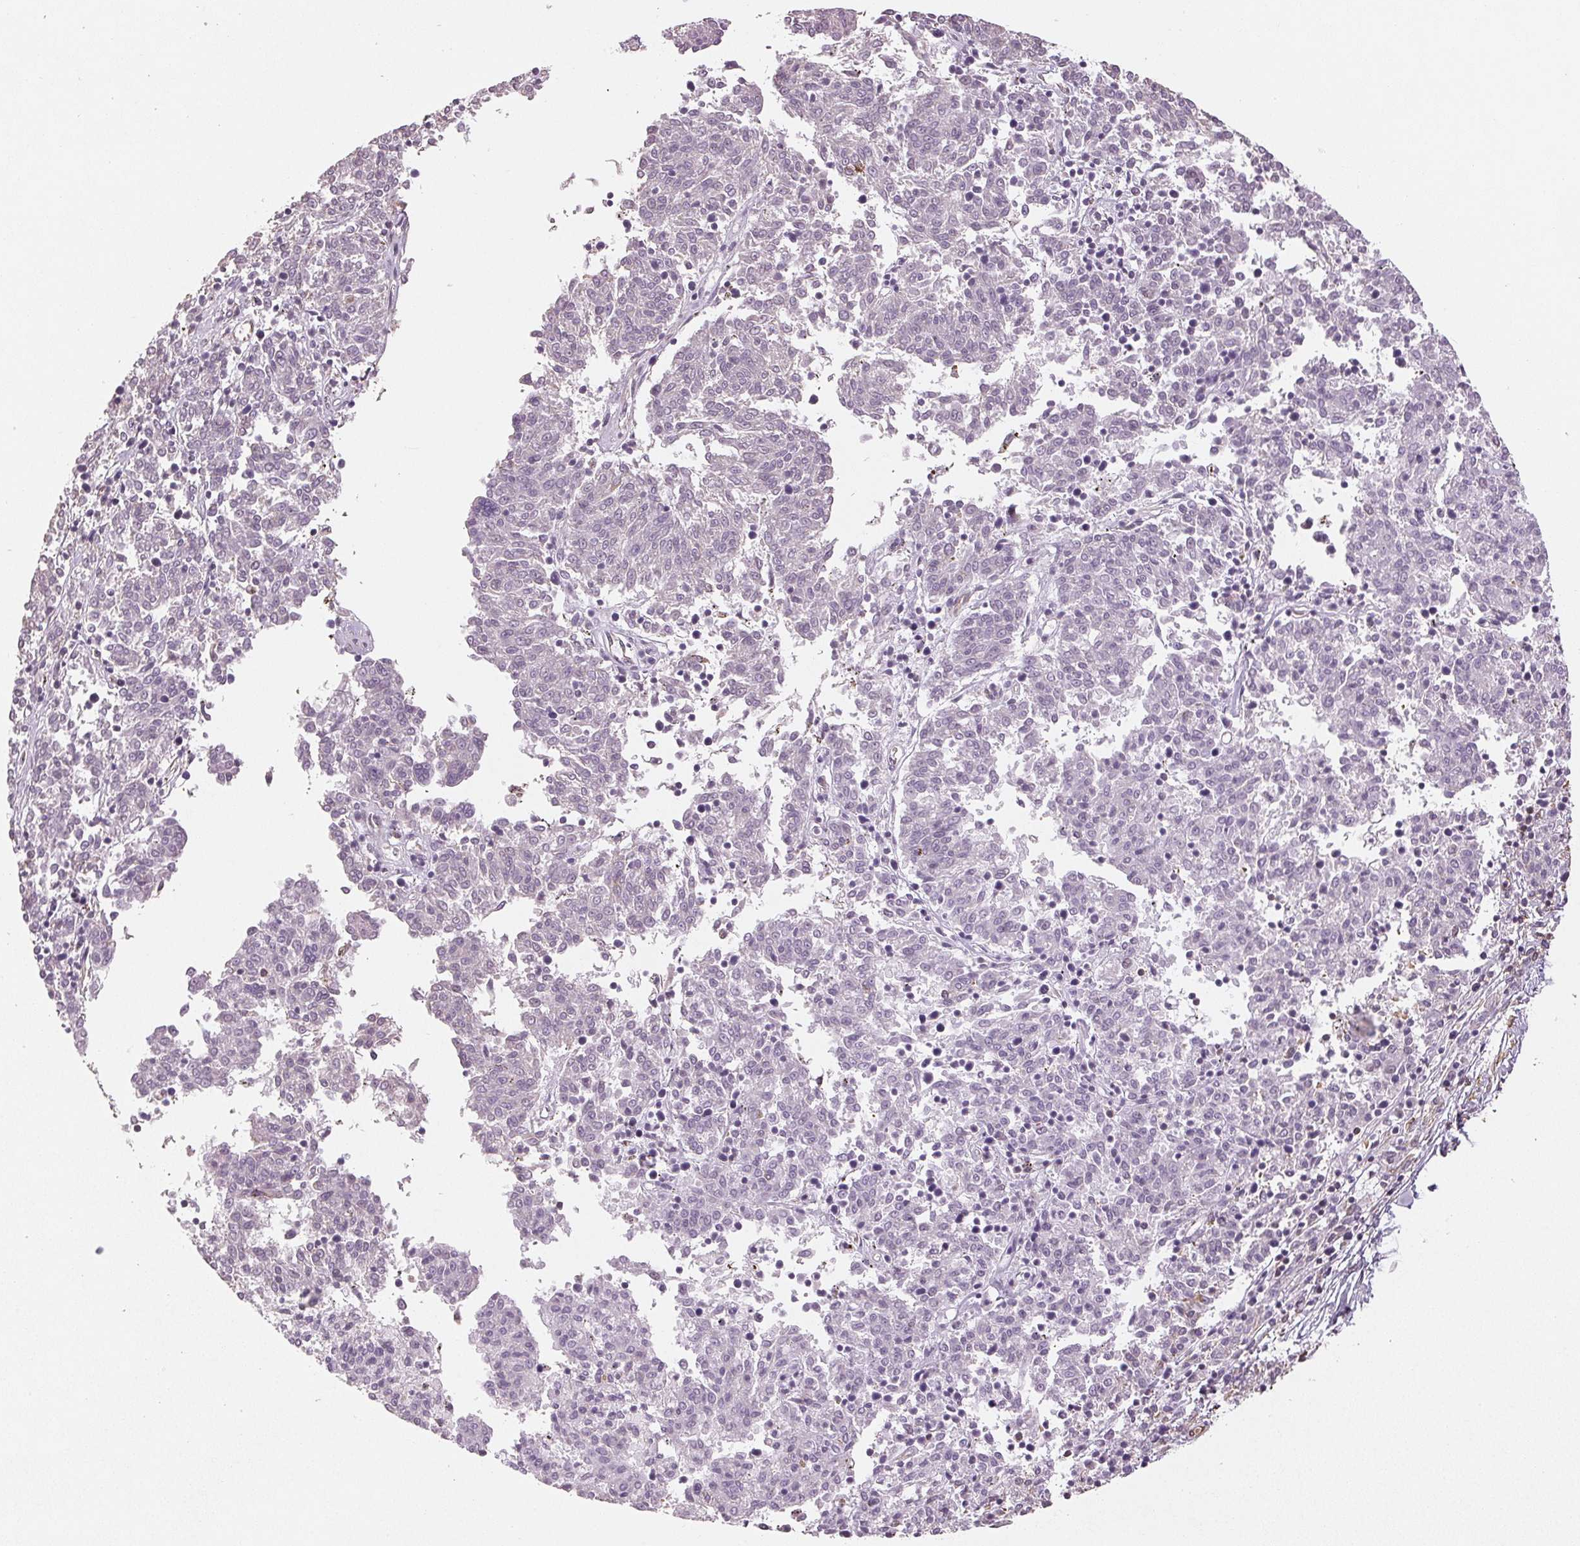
{"staining": {"intensity": "negative", "quantity": "none", "location": "none"}, "tissue": "melanoma", "cell_type": "Tumor cells", "image_type": "cancer", "snomed": [{"axis": "morphology", "description": "Malignant melanoma, NOS"}, {"axis": "topography", "description": "Skin"}], "caption": "Immunohistochemistry of human malignant melanoma exhibits no expression in tumor cells.", "gene": "COL7A1", "patient": {"sex": "female", "age": 72}}